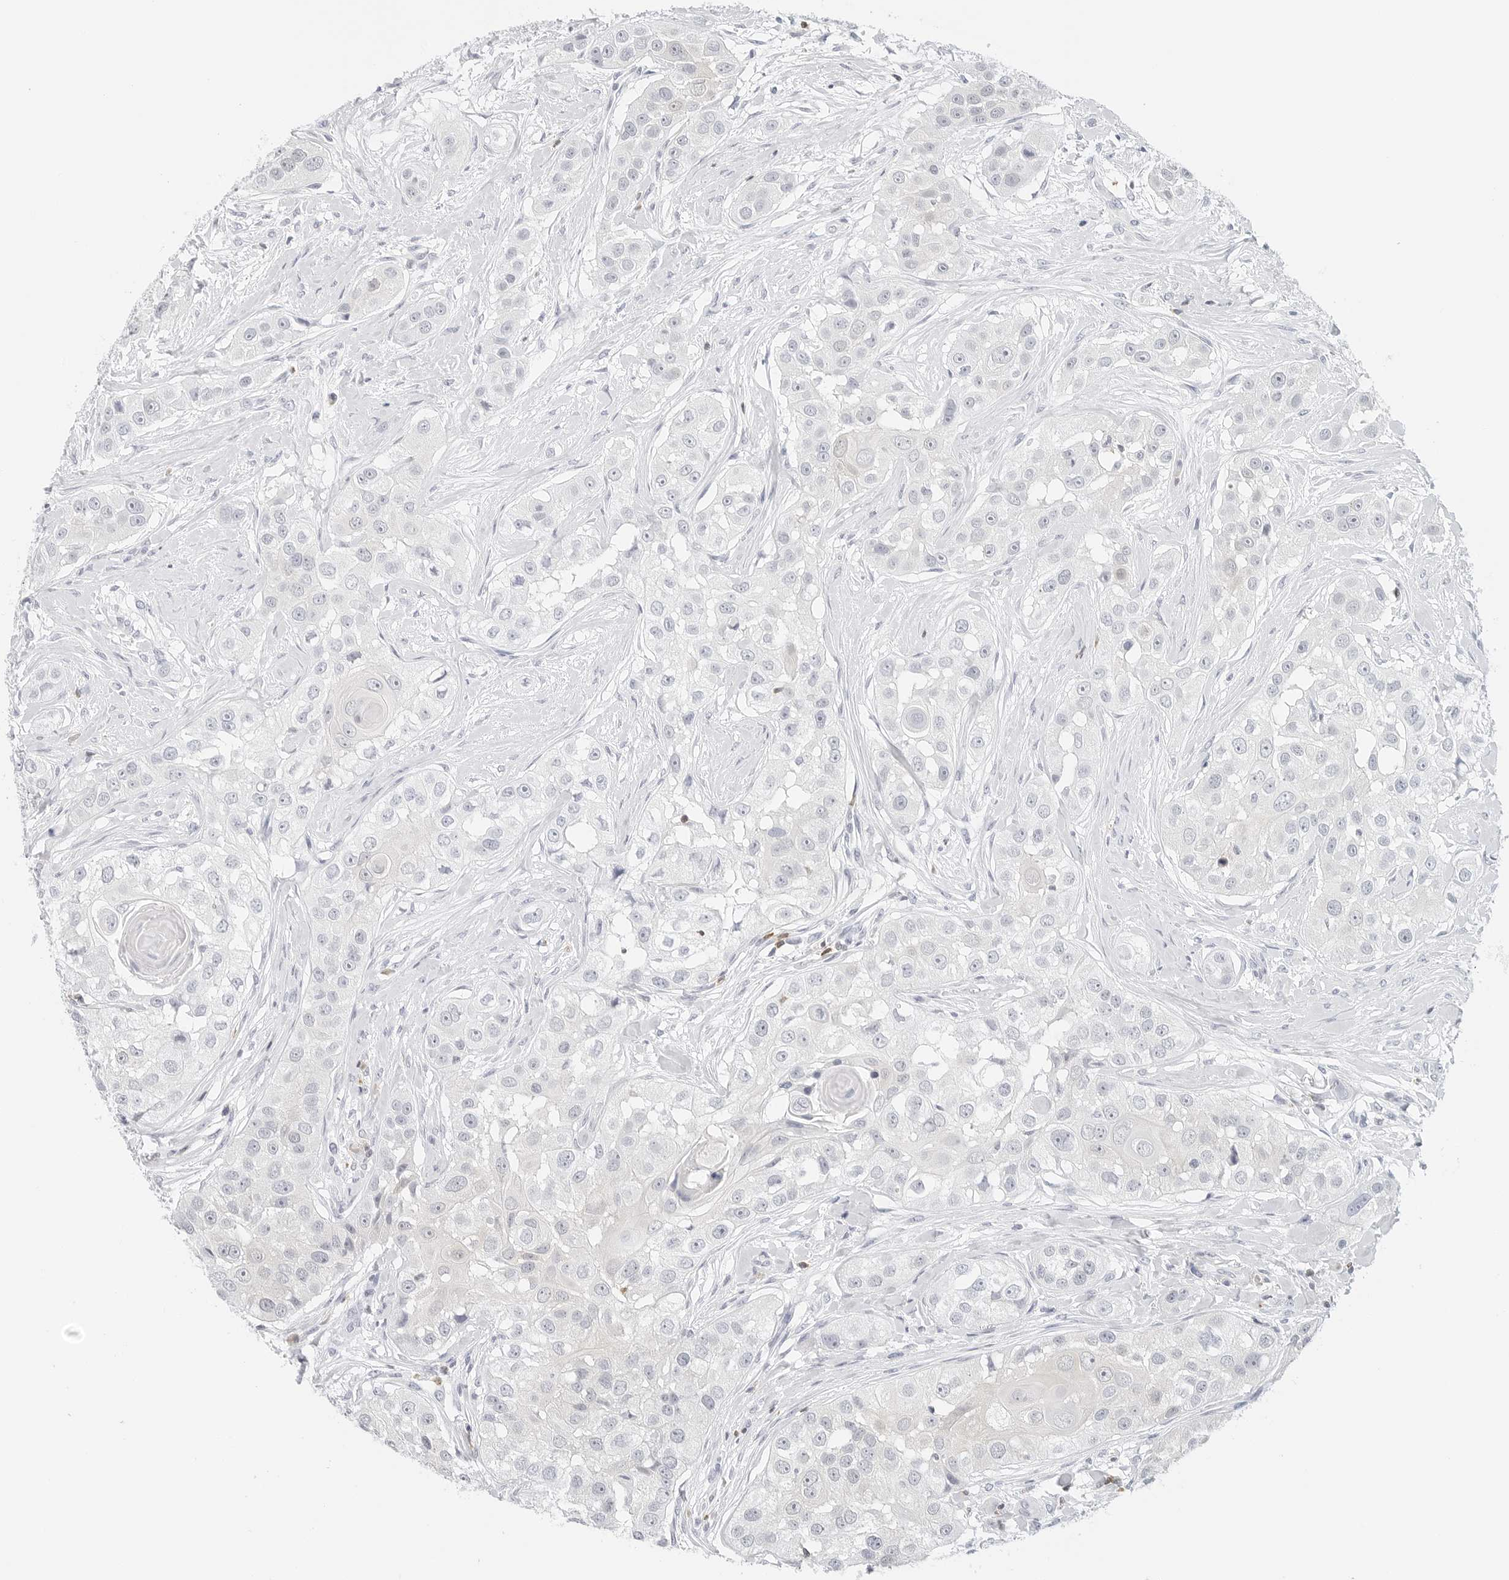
{"staining": {"intensity": "negative", "quantity": "none", "location": "none"}, "tissue": "head and neck cancer", "cell_type": "Tumor cells", "image_type": "cancer", "snomed": [{"axis": "morphology", "description": "Normal tissue, NOS"}, {"axis": "morphology", "description": "Squamous cell carcinoma, NOS"}, {"axis": "topography", "description": "Skeletal muscle"}, {"axis": "topography", "description": "Head-Neck"}], "caption": "Human head and neck cancer stained for a protein using immunohistochemistry (IHC) demonstrates no staining in tumor cells.", "gene": "SLC9A3R1", "patient": {"sex": "male", "age": 51}}